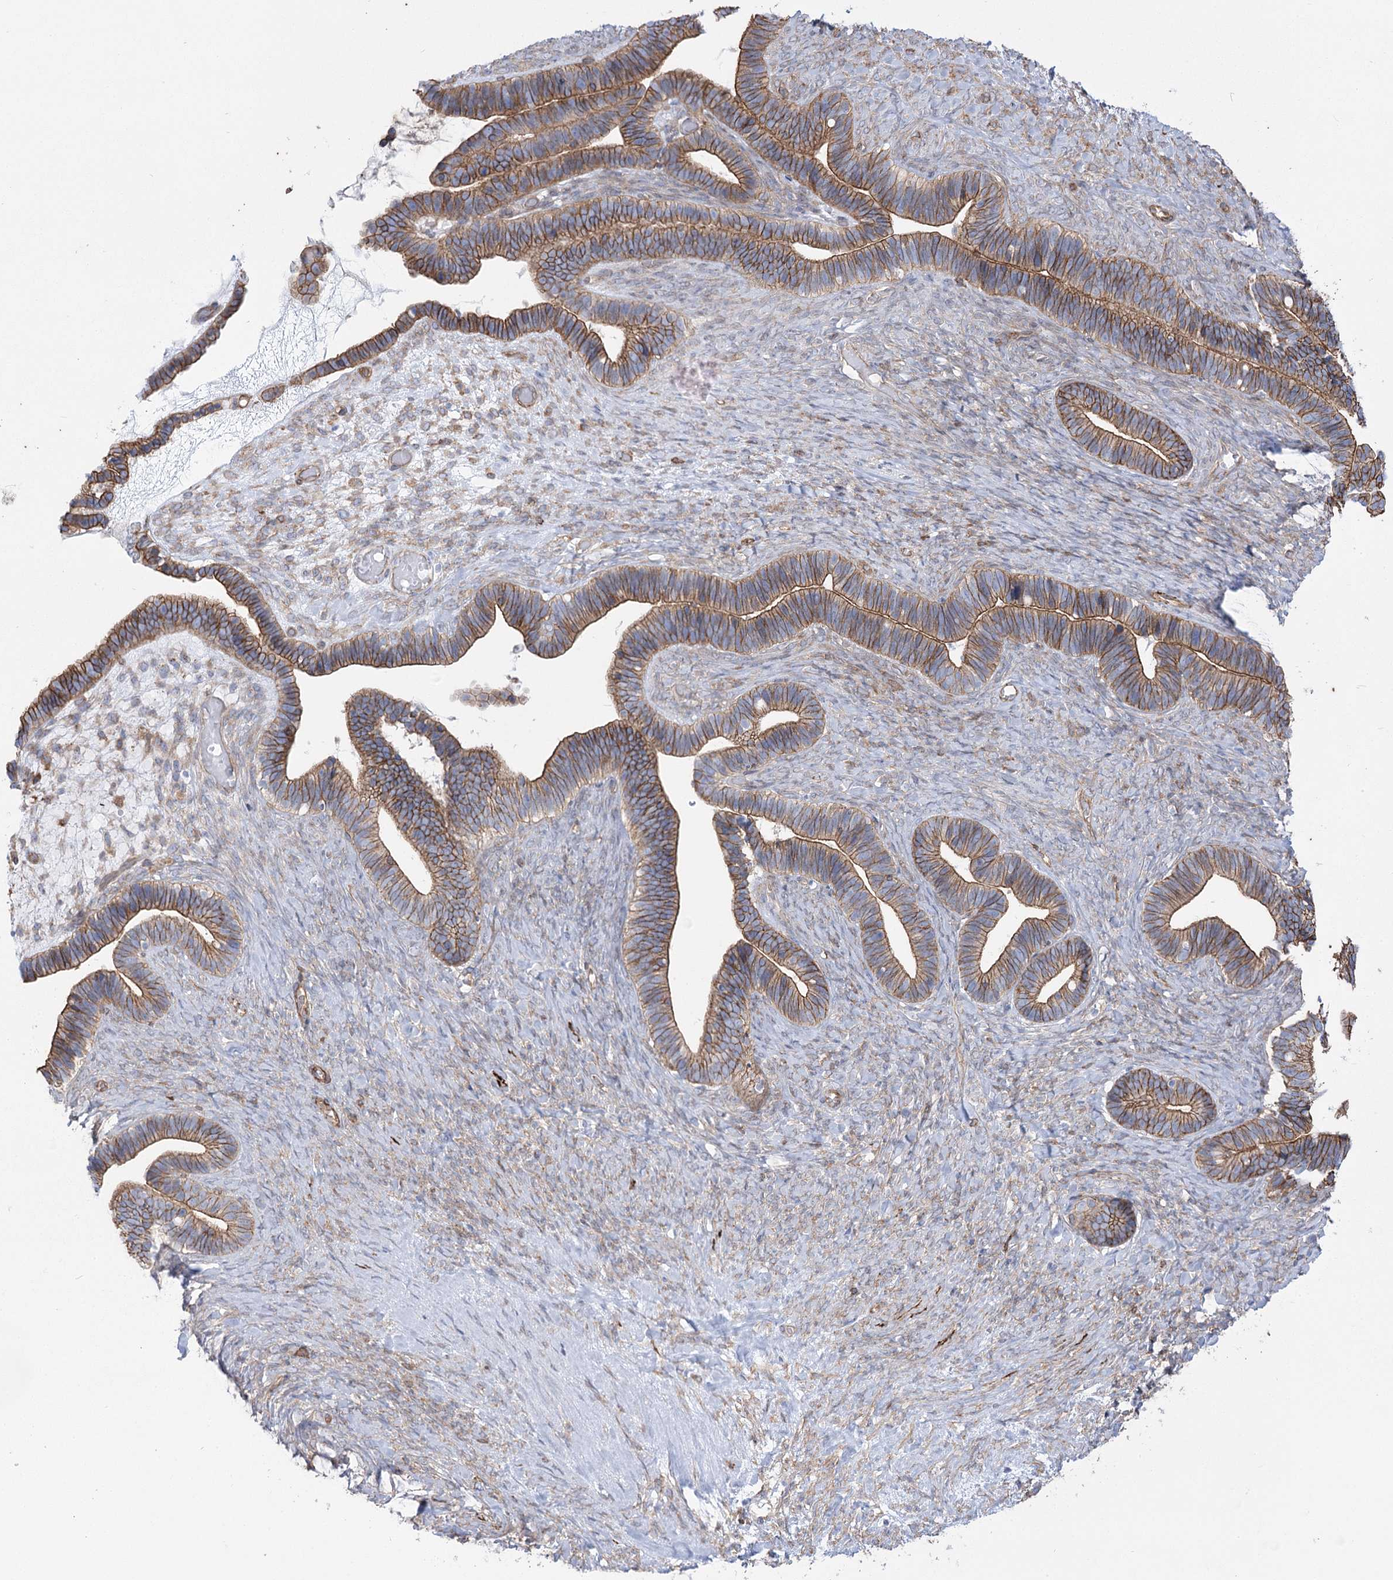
{"staining": {"intensity": "moderate", "quantity": ">75%", "location": "cytoplasmic/membranous"}, "tissue": "ovarian cancer", "cell_type": "Tumor cells", "image_type": "cancer", "snomed": [{"axis": "morphology", "description": "Cystadenocarcinoma, serous, NOS"}, {"axis": "topography", "description": "Ovary"}], "caption": "A medium amount of moderate cytoplasmic/membranous expression is present in about >75% of tumor cells in ovarian cancer tissue.", "gene": "PLEKHA5", "patient": {"sex": "female", "age": 56}}